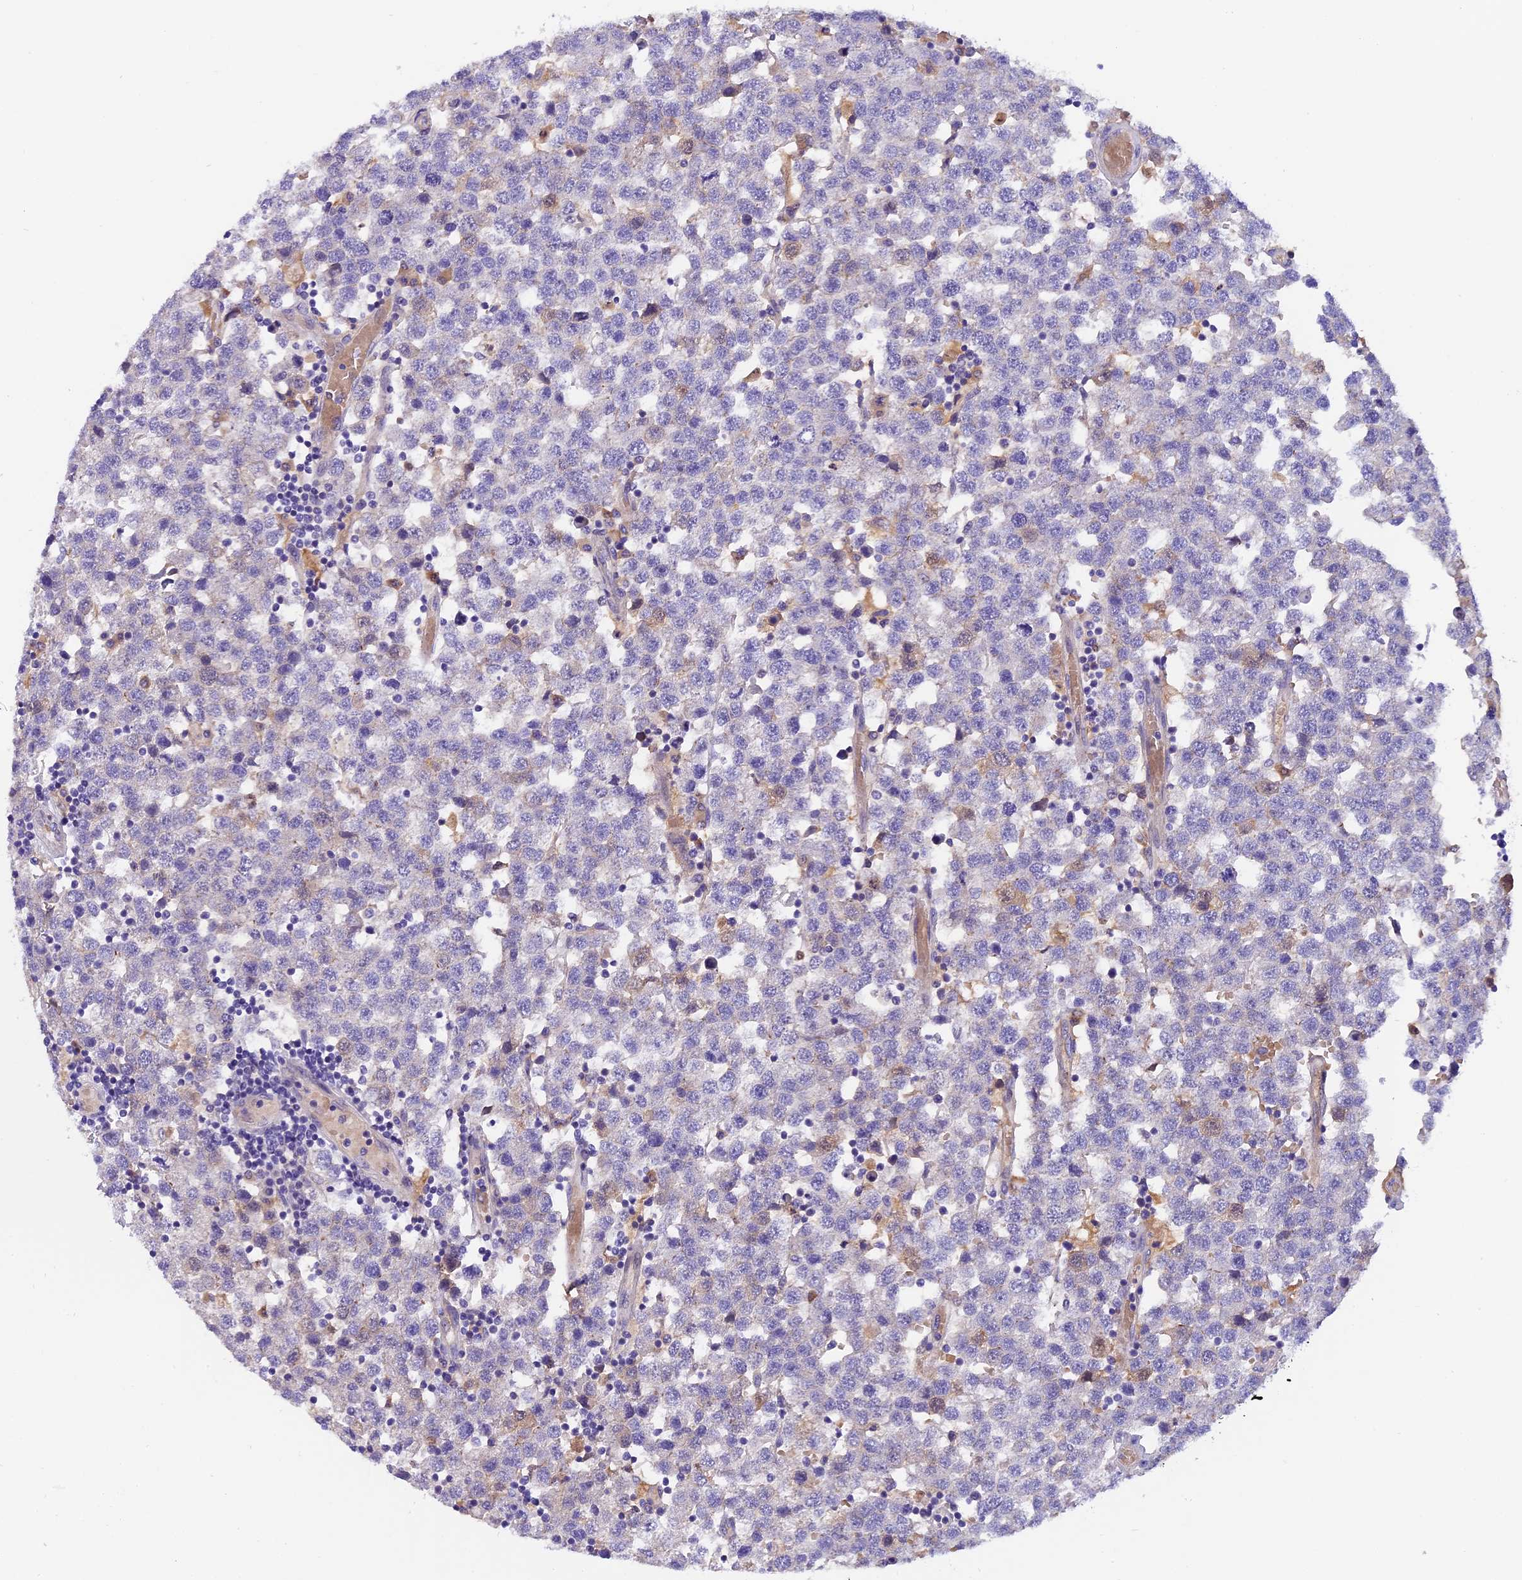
{"staining": {"intensity": "negative", "quantity": "none", "location": "none"}, "tissue": "testis cancer", "cell_type": "Tumor cells", "image_type": "cancer", "snomed": [{"axis": "morphology", "description": "Seminoma, NOS"}, {"axis": "topography", "description": "Testis"}], "caption": "This photomicrograph is of testis cancer (seminoma) stained with immunohistochemistry to label a protein in brown with the nuclei are counter-stained blue. There is no expression in tumor cells. (DAB (3,3'-diaminobenzidine) immunohistochemistry, high magnification).", "gene": "CCDC32", "patient": {"sex": "male", "age": 34}}